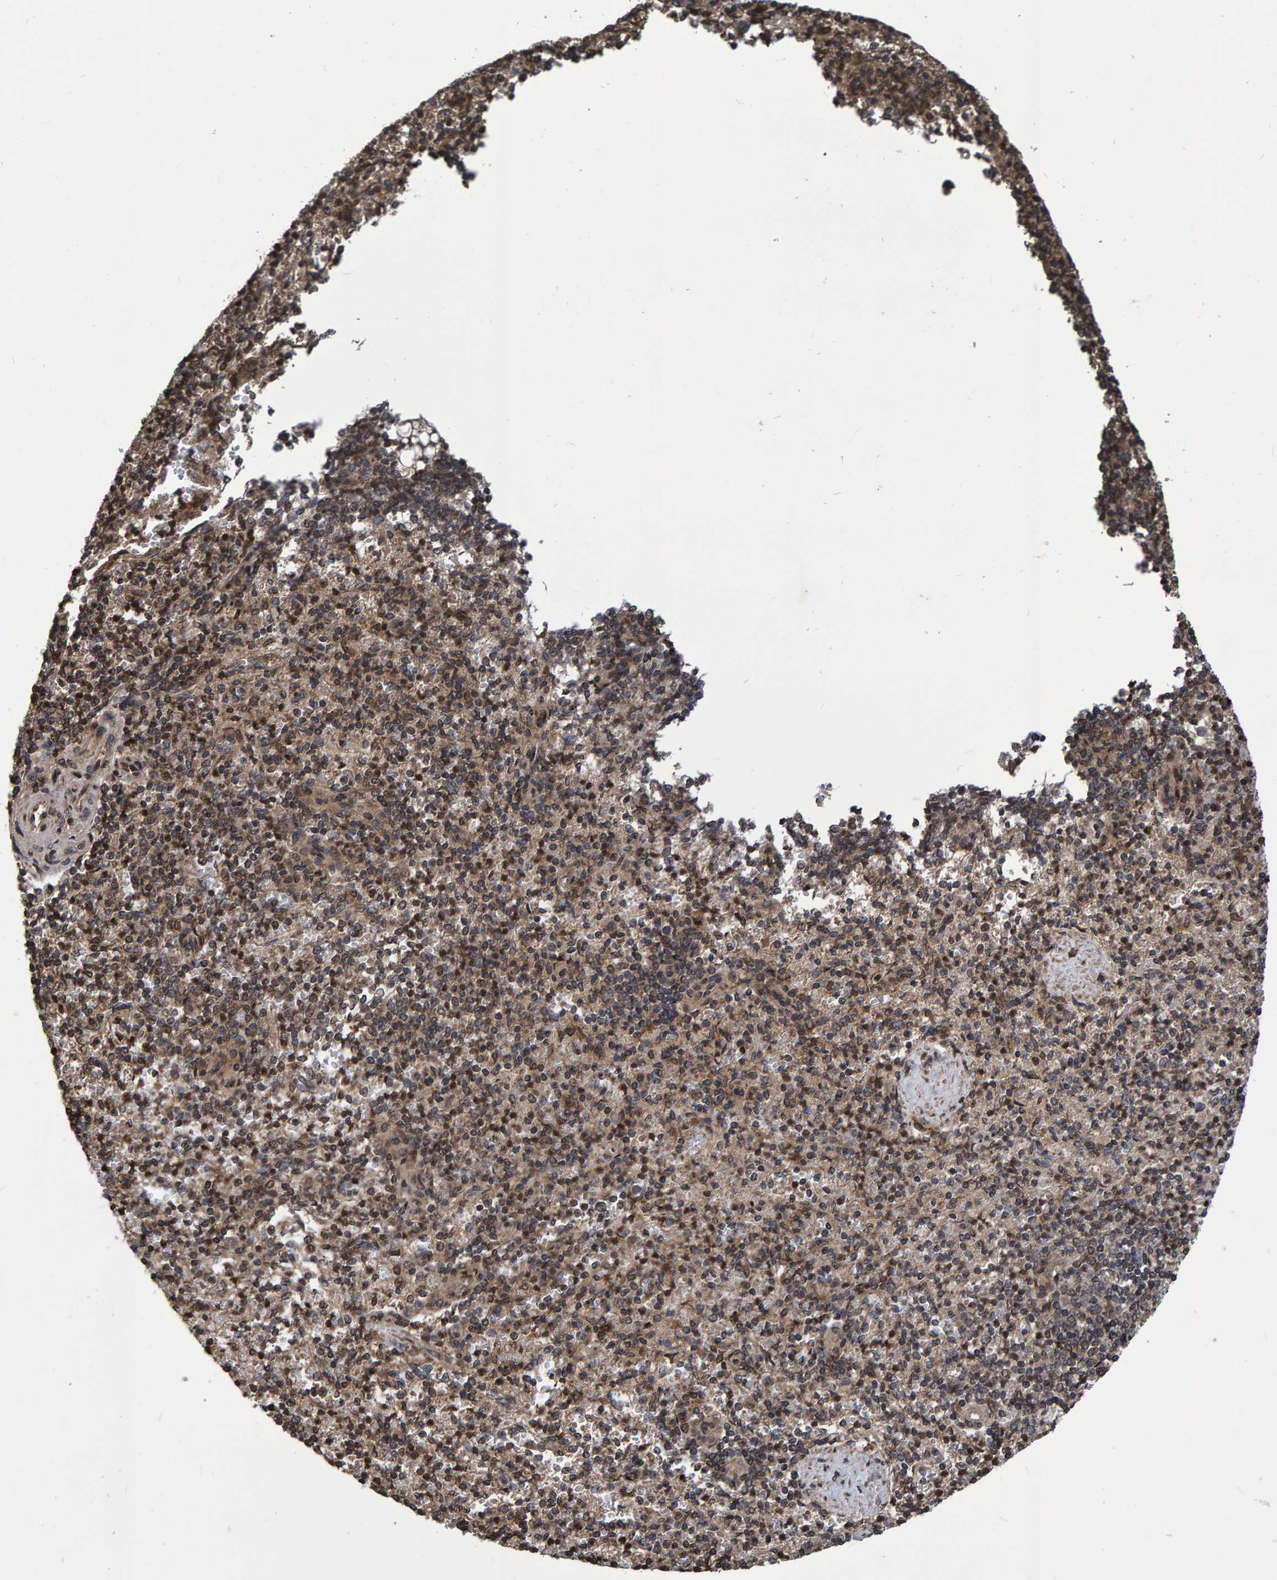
{"staining": {"intensity": "moderate", "quantity": ">75%", "location": "cytoplasmic/membranous,nuclear"}, "tissue": "spleen", "cell_type": "Cells in red pulp", "image_type": "normal", "snomed": [{"axis": "morphology", "description": "Normal tissue, NOS"}, {"axis": "topography", "description": "Spleen"}], "caption": "Immunohistochemical staining of unremarkable human spleen shows moderate cytoplasmic/membranous,nuclear protein expression in about >75% of cells in red pulp.", "gene": "GAB2", "patient": {"sex": "female", "age": 74}}